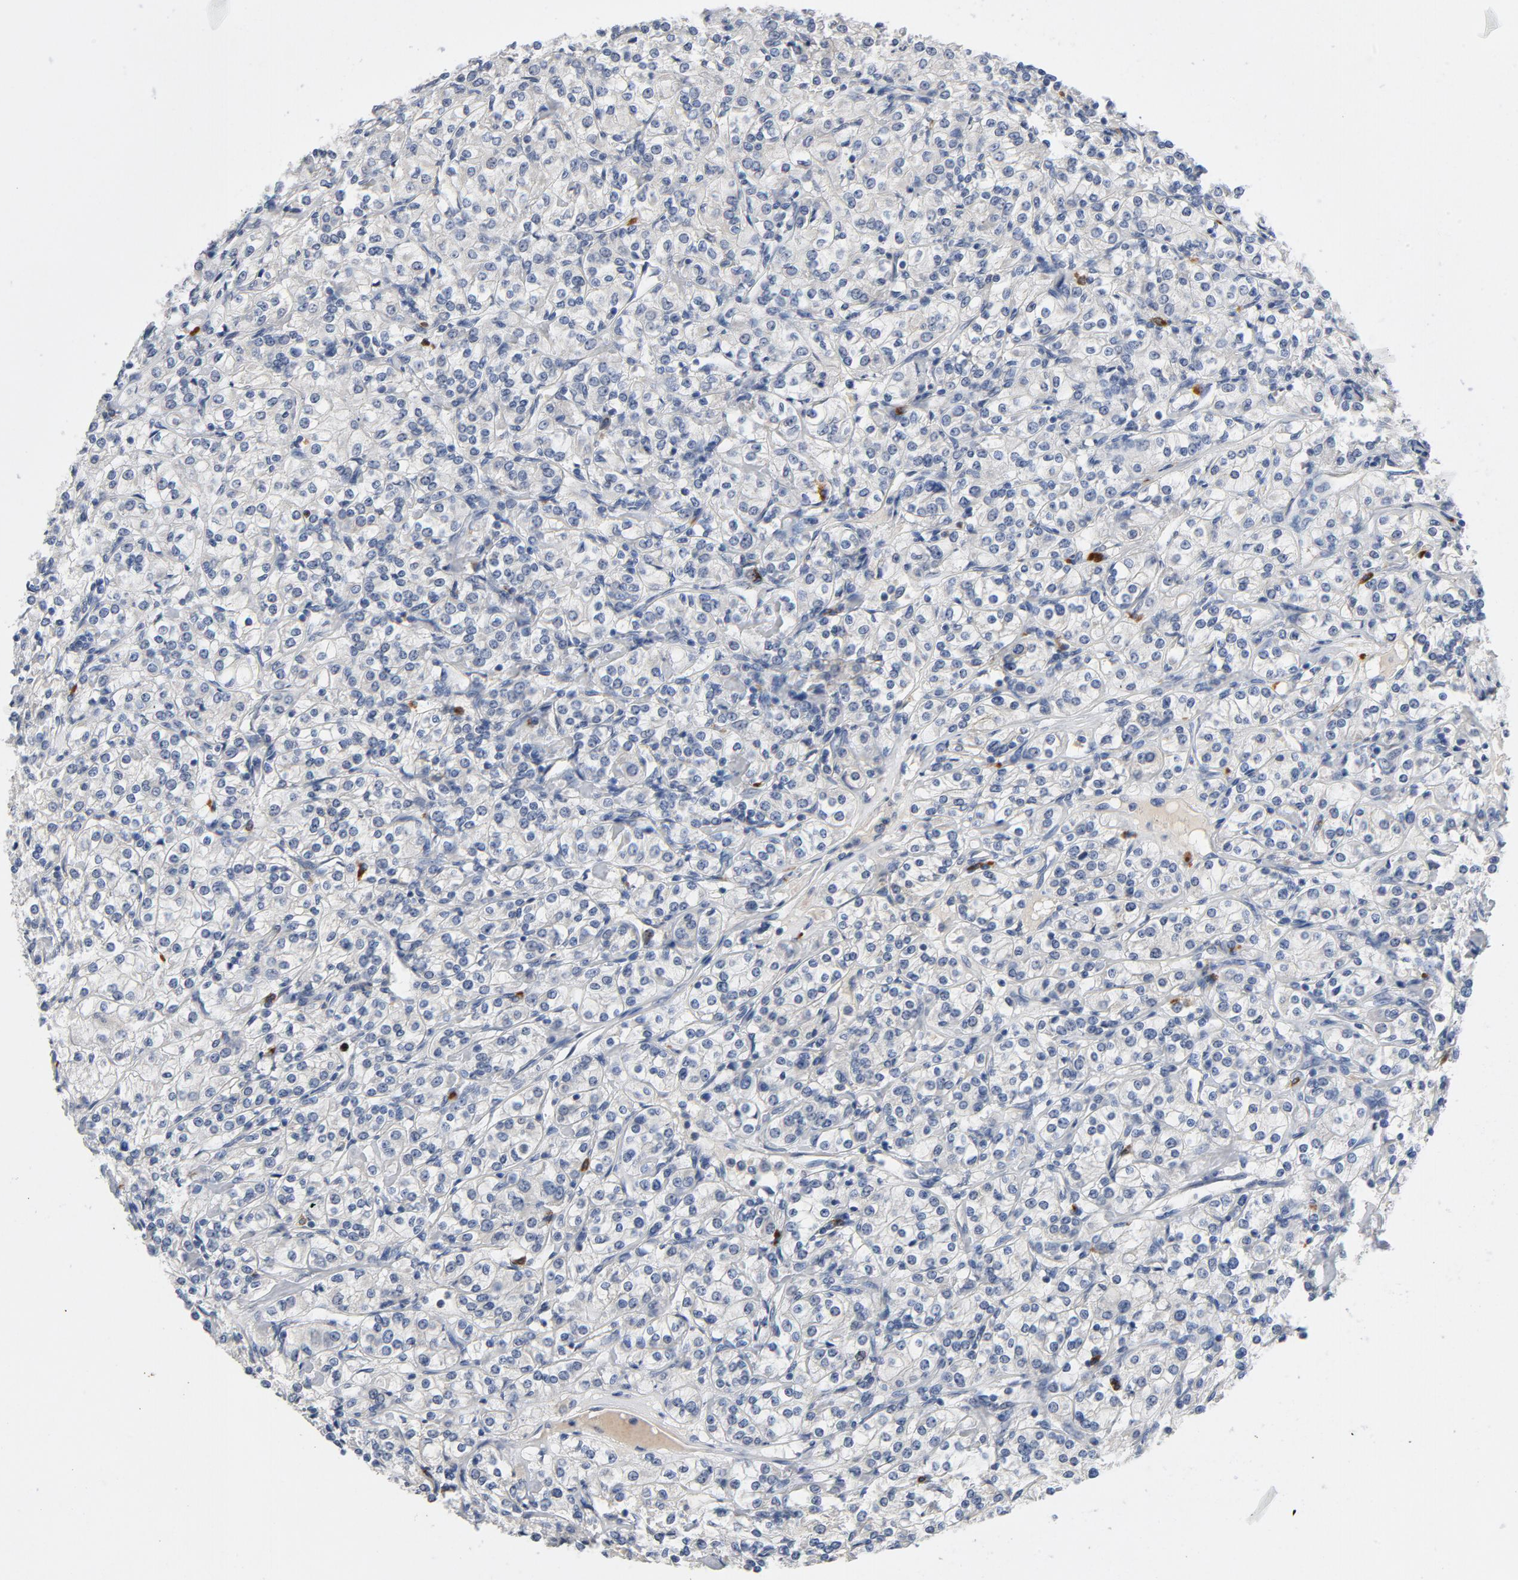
{"staining": {"intensity": "negative", "quantity": "none", "location": "none"}, "tissue": "renal cancer", "cell_type": "Tumor cells", "image_type": "cancer", "snomed": [{"axis": "morphology", "description": "Adenocarcinoma, NOS"}, {"axis": "topography", "description": "Kidney"}], "caption": "This is a photomicrograph of immunohistochemistry (IHC) staining of renal adenocarcinoma, which shows no positivity in tumor cells. Nuclei are stained in blue.", "gene": "BIRC5", "patient": {"sex": "male", "age": 77}}